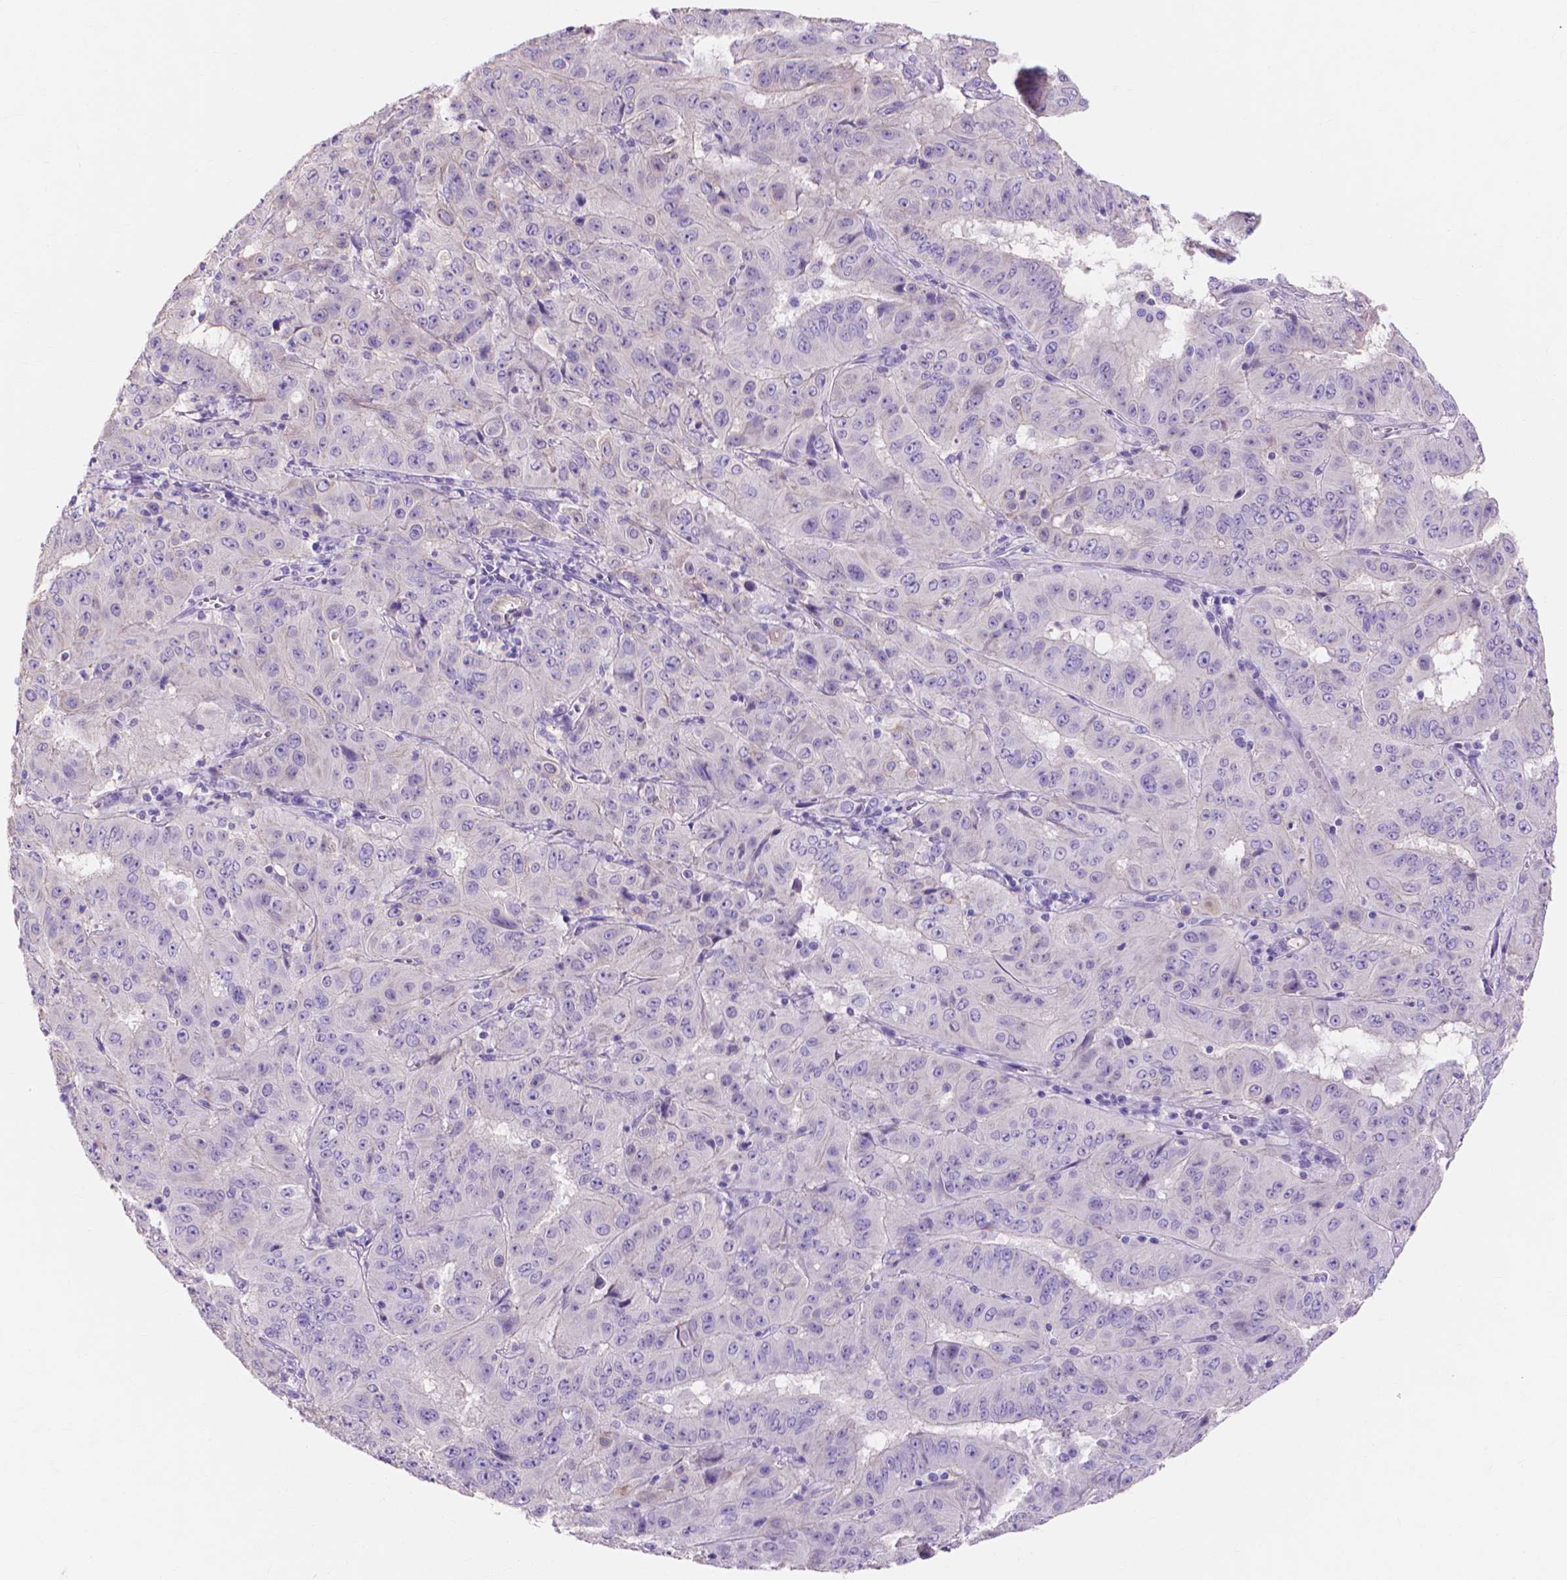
{"staining": {"intensity": "negative", "quantity": "none", "location": "none"}, "tissue": "pancreatic cancer", "cell_type": "Tumor cells", "image_type": "cancer", "snomed": [{"axis": "morphology", "description": "Adenocarcinoma, NOS"}, {"axis": "topography", "description": "Pancreas"}], "caption": "The immunohistochemistry (IHC) micrograph has no significant staining in tumor cells of adenocarcinoma (pancreatic) tissue.", "gene": "MBLAC1", "patient": {"sex": "male", "age": 63}}